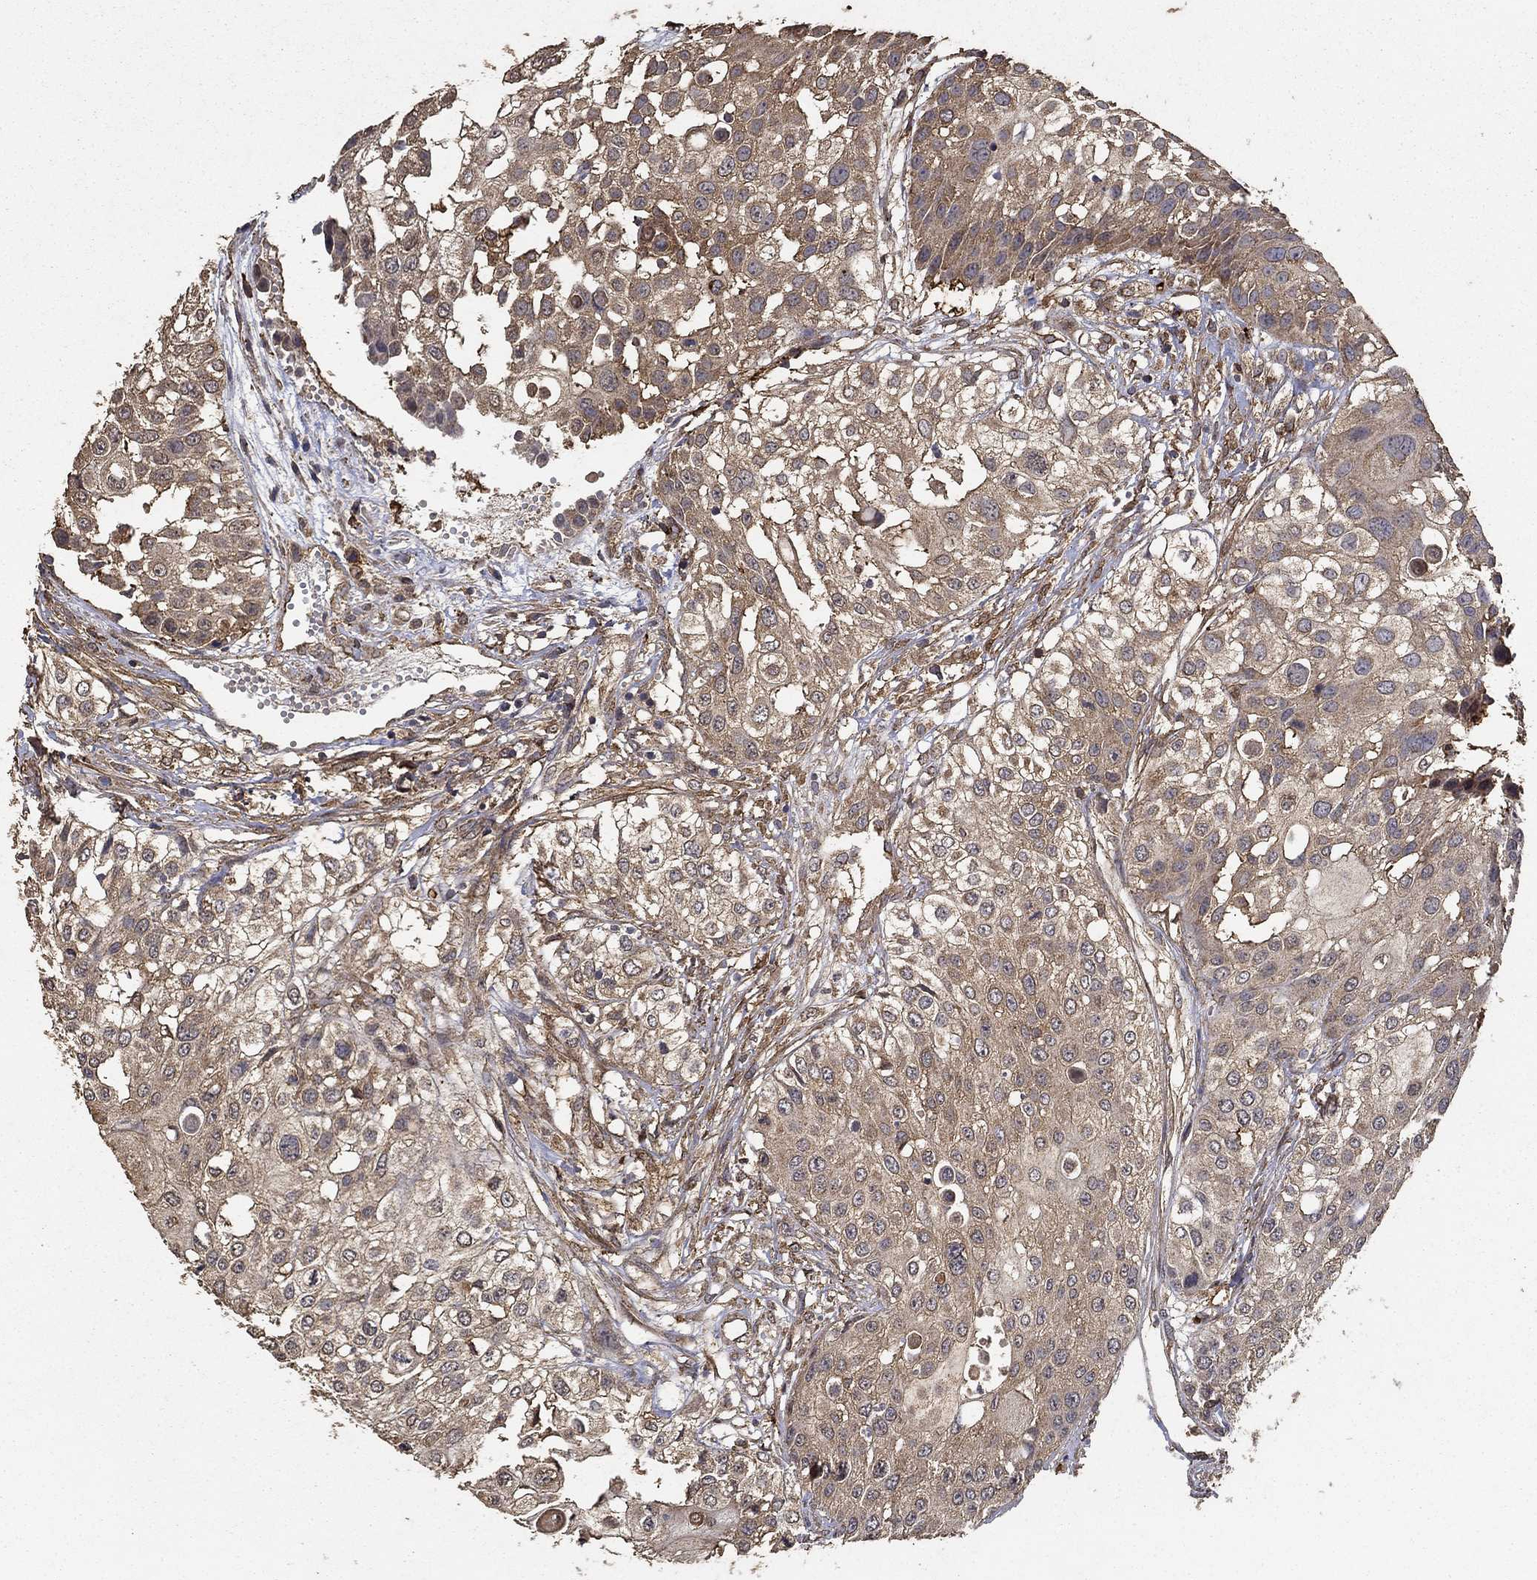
{"staining": {"intensity": "weak", "quantity": "25%-75%", "location": "cytoplasmic/membranous"}, "tissue": "urothelial cancer", "cell_type": "Tumor cells", "image_type": "cancer", "snomed": [{"axis": "morphology", "description": "Urothelial carcinoma, High grade"}, {"axis": "topography", "description": "Urinary bladder"}], "caption": "Tumor cells reveal weak cytoplasmic/membranous expression in about 25%-75% of cells in high-grade urothelial carcinoma.", "gene": "IFRD1", "patient": {"sex": "female", "age": 79}}